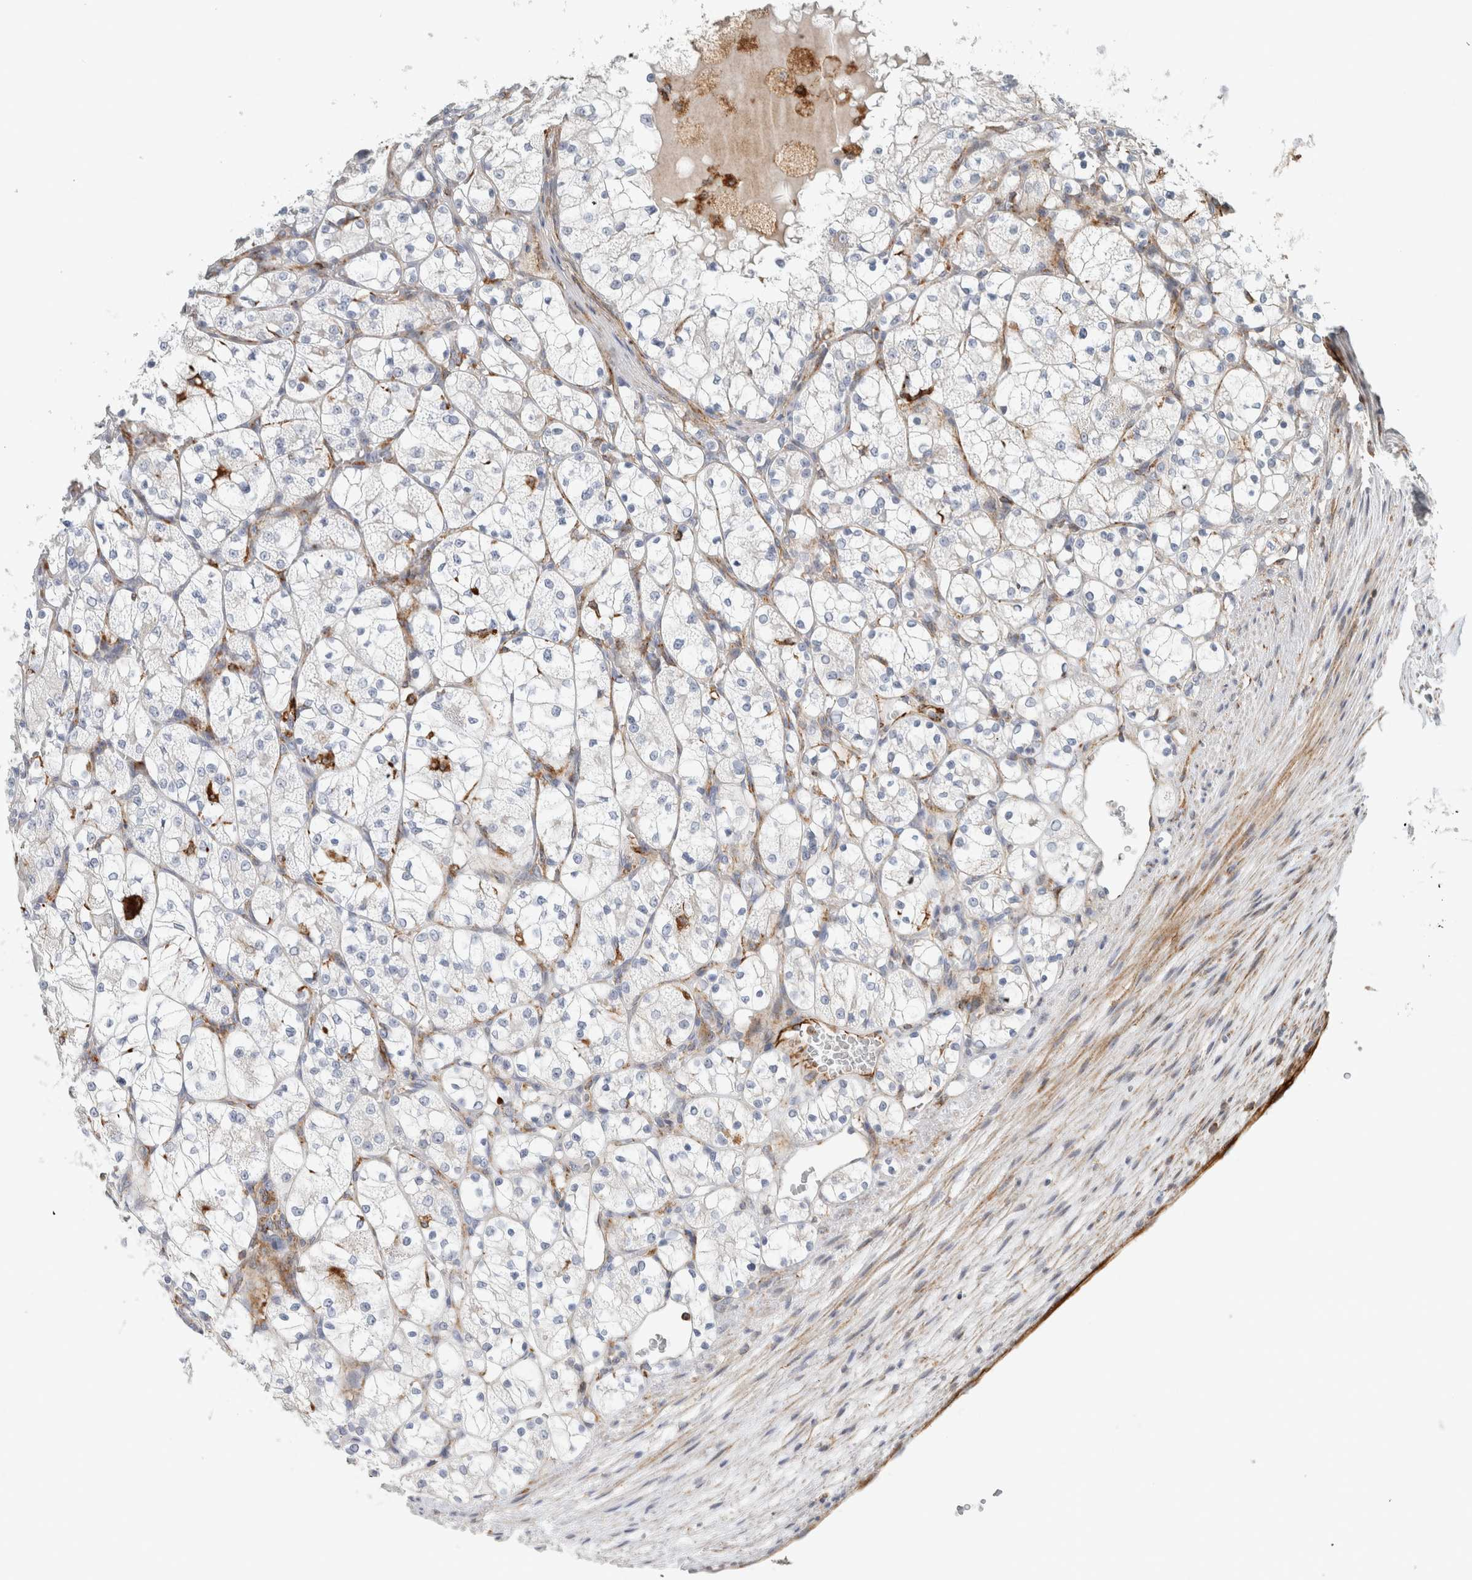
{"staining": {"intensity": "negative", "quantity": "none", "location": "none"}, "tissue": "renal cancer", "cell_type": "Tumor cells", "image_type": "cancer", "snomed": [{"axis": "morphology", "description": "Adenocarcinoma, NOS"}, {"axis": "topography", "description": "Kidney"}], "caption": "The image shows no staining of tumor cells in adenocarcinoma (renal). (Immunohistochemistry (ihc), brightfield microscopy, high magnification).", "gene": "LY86", "patient": {"sex": "female", "age": 69}}